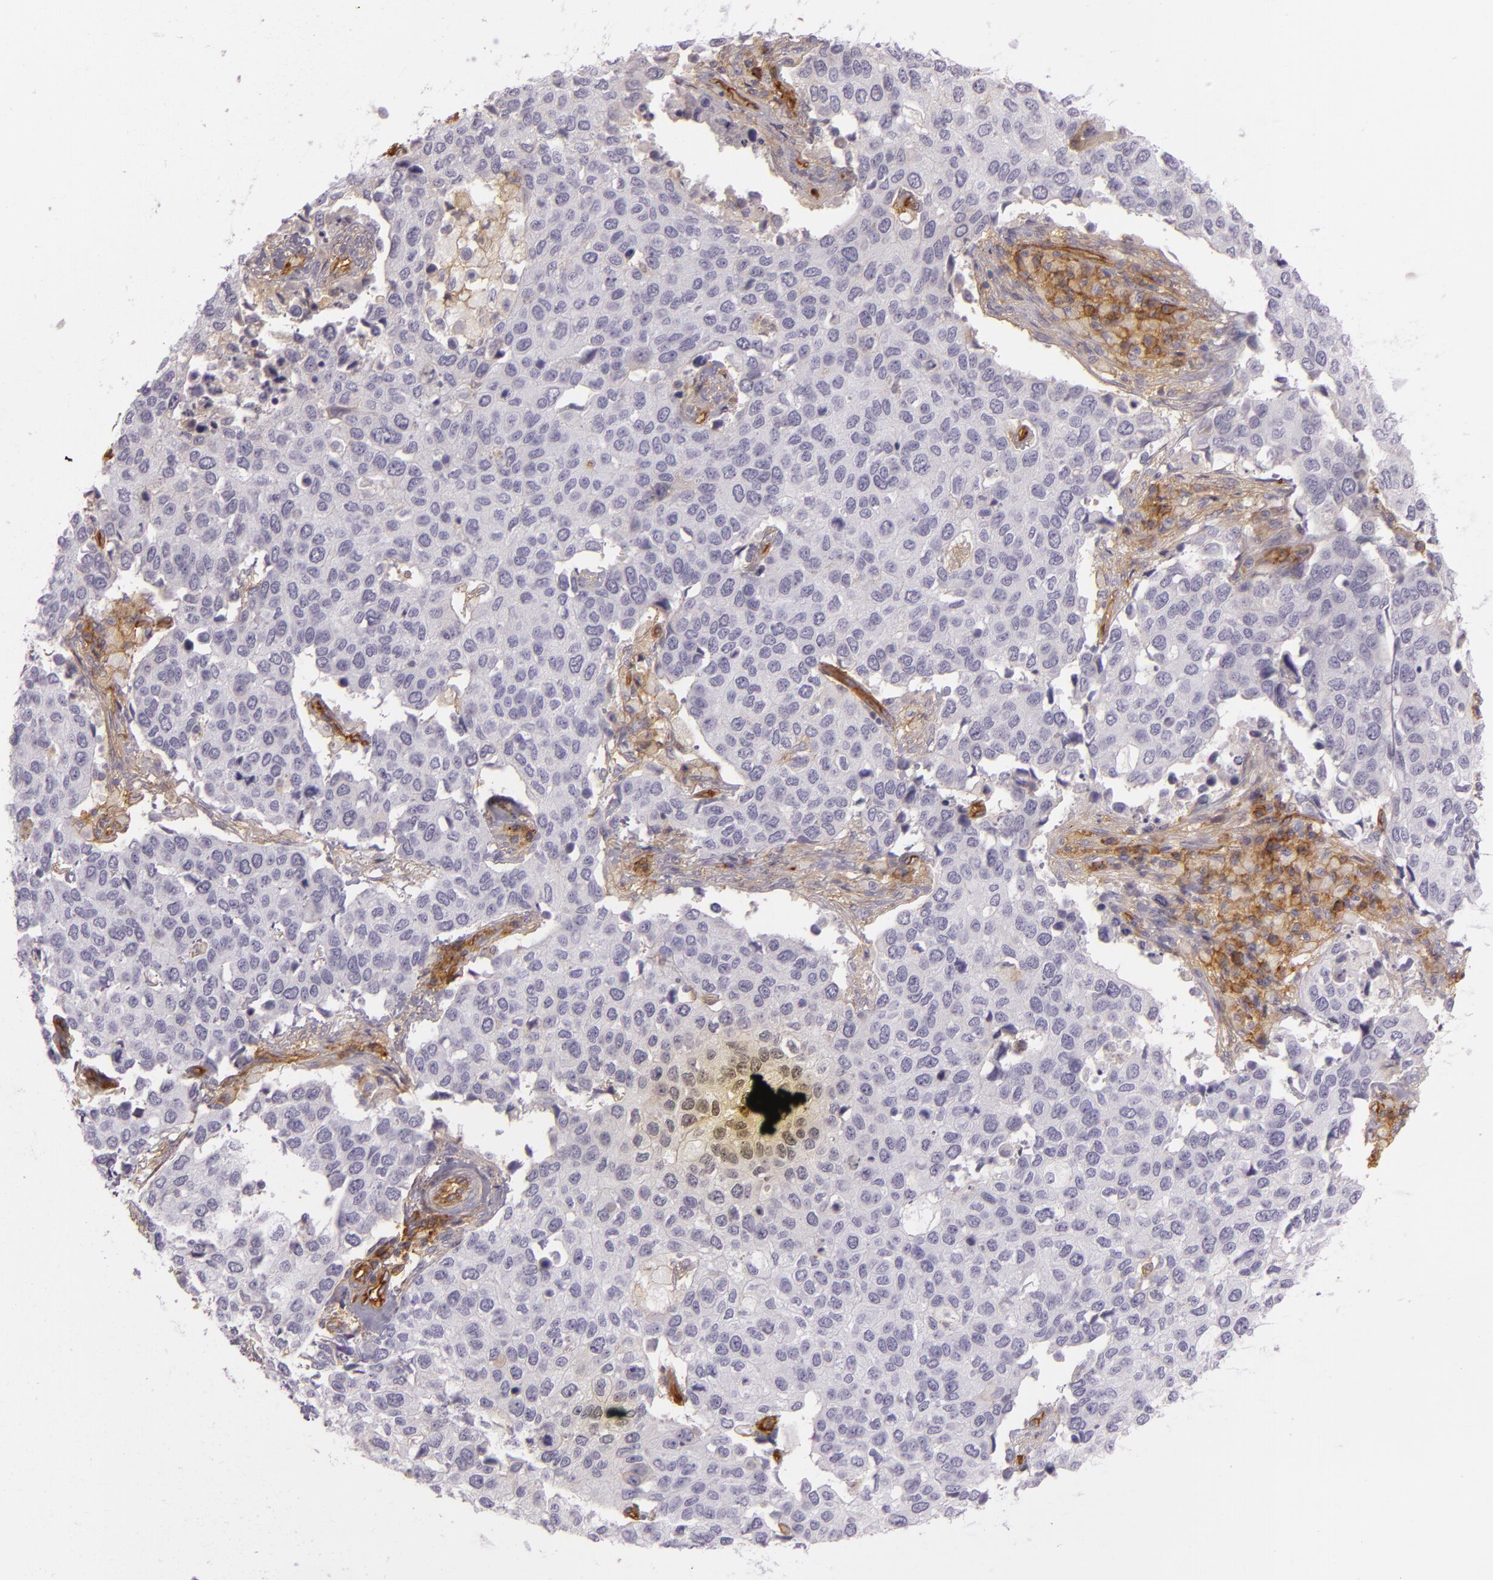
{"staining": {"intensity": "negative", "quantity": "none", "location": "none"}, "tissue": "cervical cancer", "cell_type": "Tumor cells", "image_type": "cancer", "snomed": [{"axis": "morphology", "description": "Squamous cell carcinoma, NOS"}, {"axis": "topography", "description": "Cervix"}], "caption": "Immunohistochemical staining of human squamous cell carcinoma (cervical) reveals no significant expression in tumor cells.", "gene": "CD59", "patient": {"sex": "female", "age": 54}}